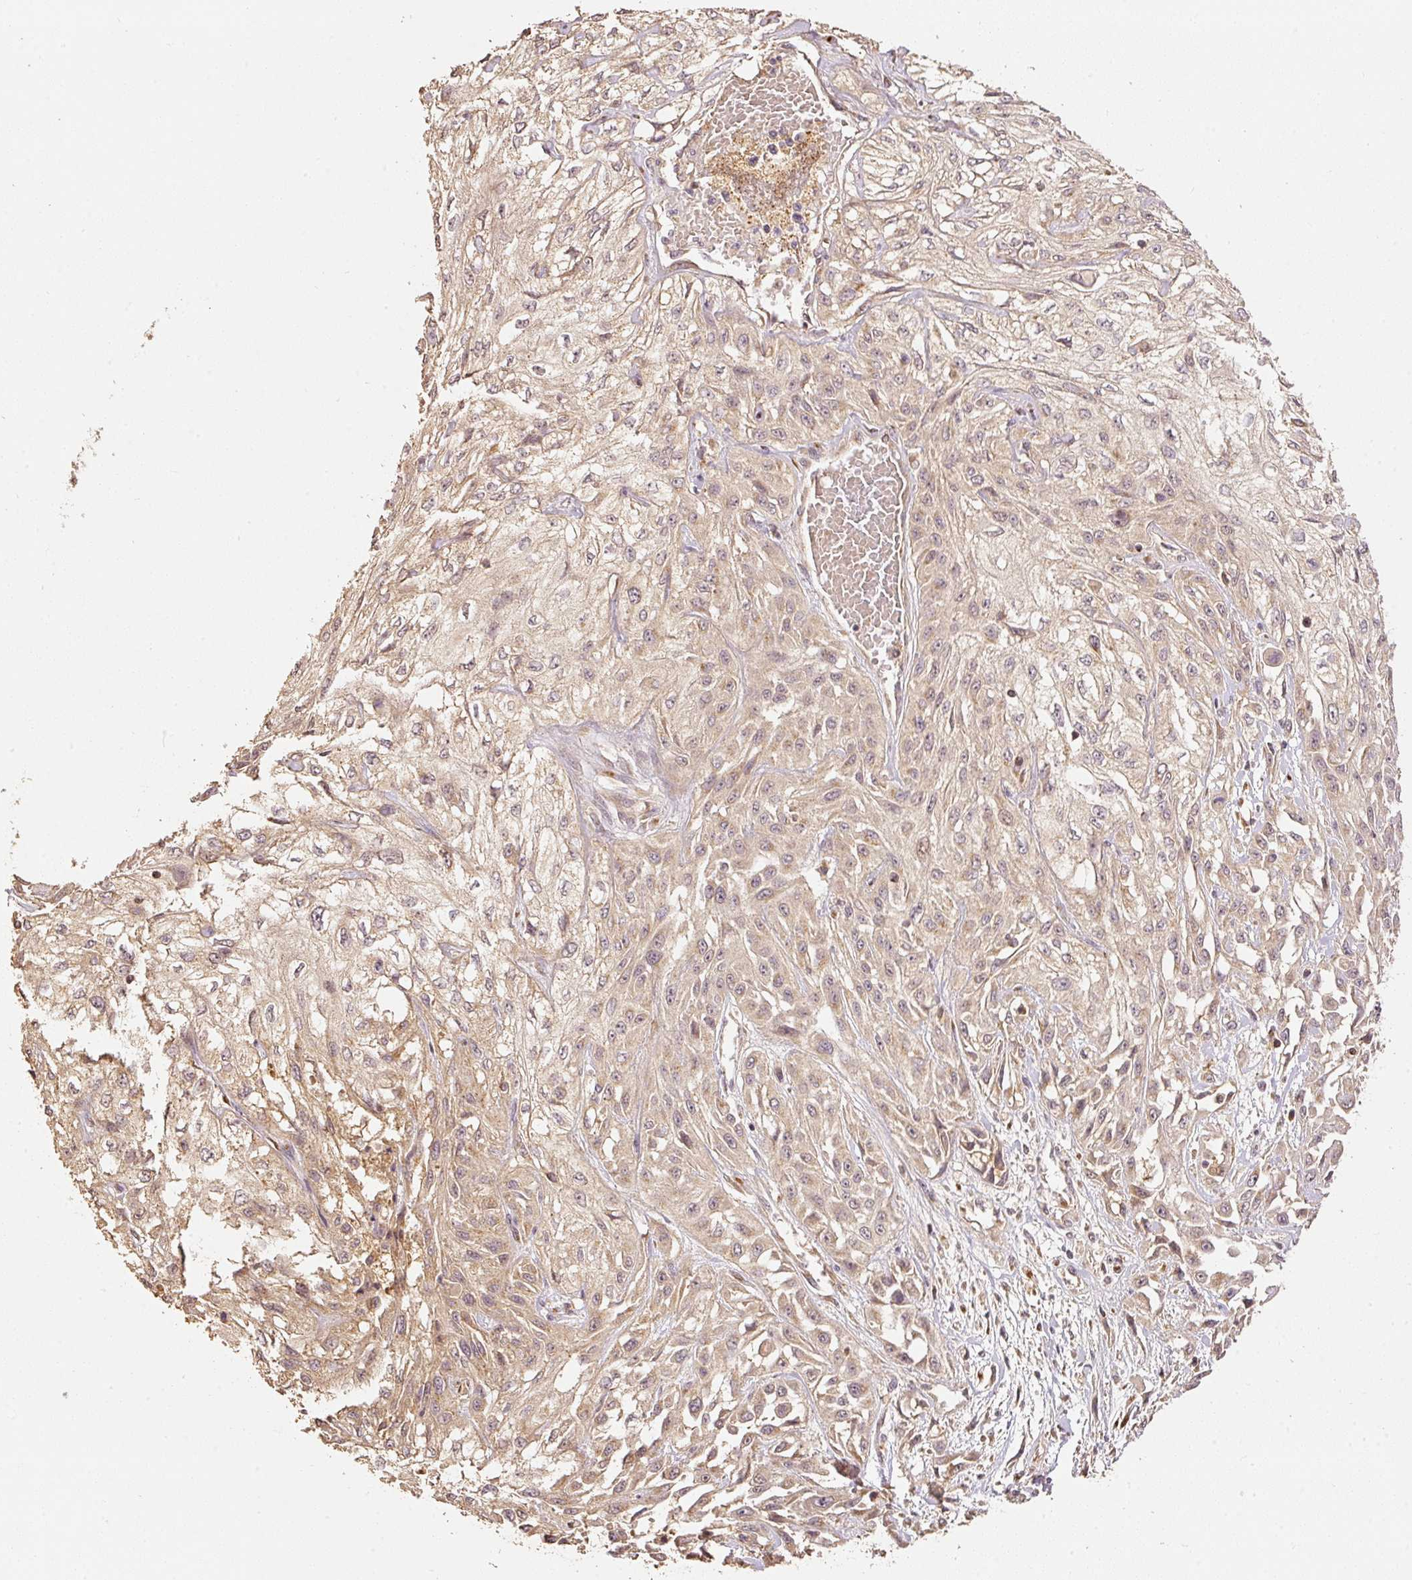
{"staining": {"intensity": "weak", "quantity": ">75%", "location": "cytoplasmic/membranous"}, "tissue": "skin cancer", "cell_type": "Tumor cells", "image_type": "cancer", "snomed": [{"axis": "morphology", "description": "Squamous cell carcinoma, NOS"}, {"axis": "morphology", "description": "Squamous cell carcinoma, metastatic, NOS"}, {"axis": "topography", "description": "Skin"}, {"axis": "topography", "description": "Lymph node"}], "caption": "Human skin cancer (metastatic squamous cell carcinoma) stained with a brown dye demonstrates weak cytoplasmic/membranous positive positivity in approximately >75% of tumor cells.", "gene": "FUT8", "patient": {"sex": "male", "age": 75}}